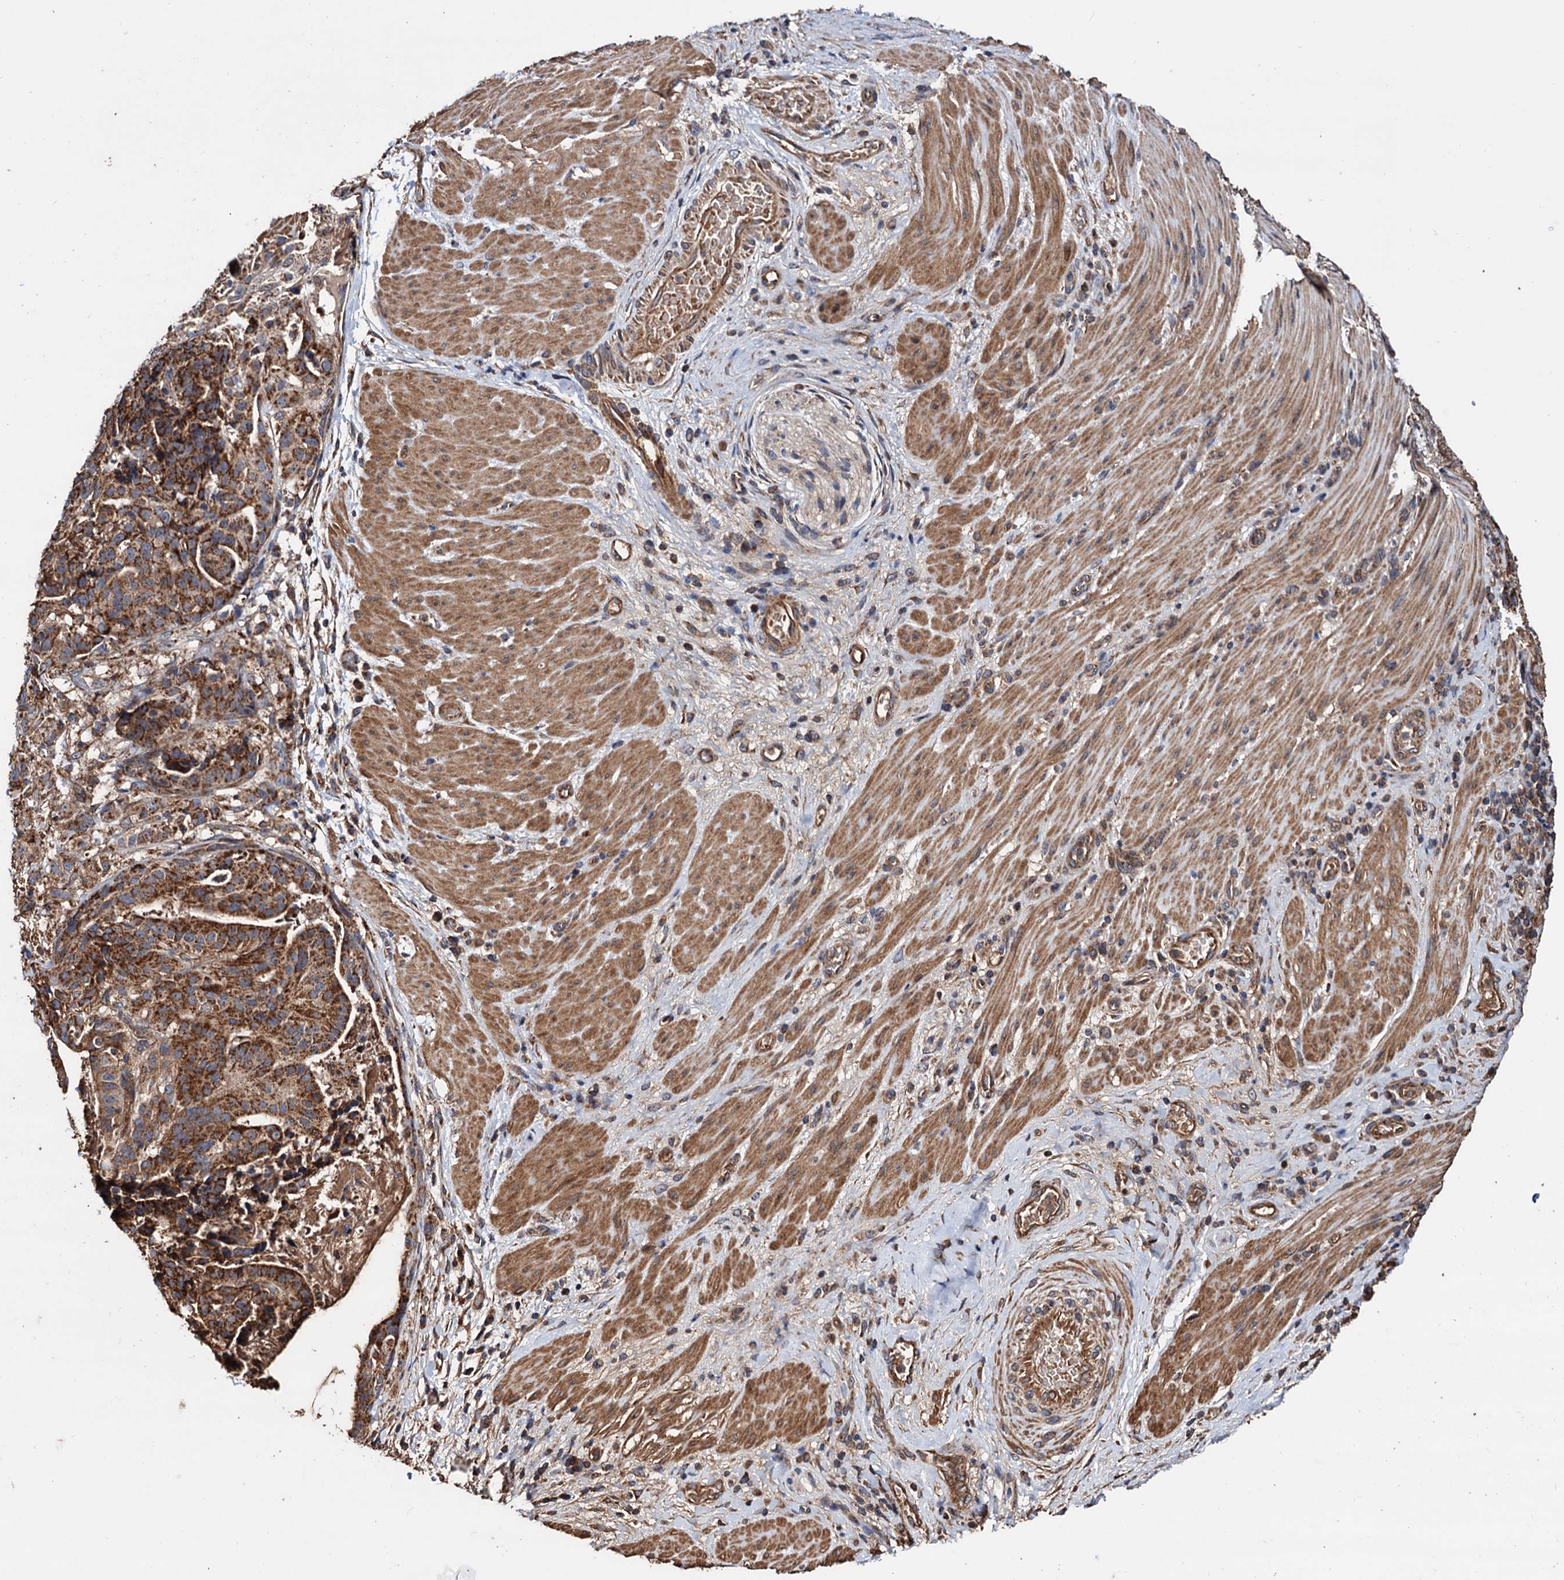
{"staining": {"intensity": "strong", "quantity": ">75%", "location": "cytoplasmic/membranous"}, "tissue": "stomach cancer", "cell_type": "Tumor cells", "image_type": "cancer", "snomed": [{"axis": "morphology", "description": "Adenocarcinoma, NOS"}, {"axis": "topography", "description": "Stomach"}], "caption": "Tumor cells display high levels of strong cytoplasmic/membranous staining in about >75% of cells in human stomach adenocarcinoma.", "gene": "MRPL42", "patient": {"sex": "male", "age": 48}}